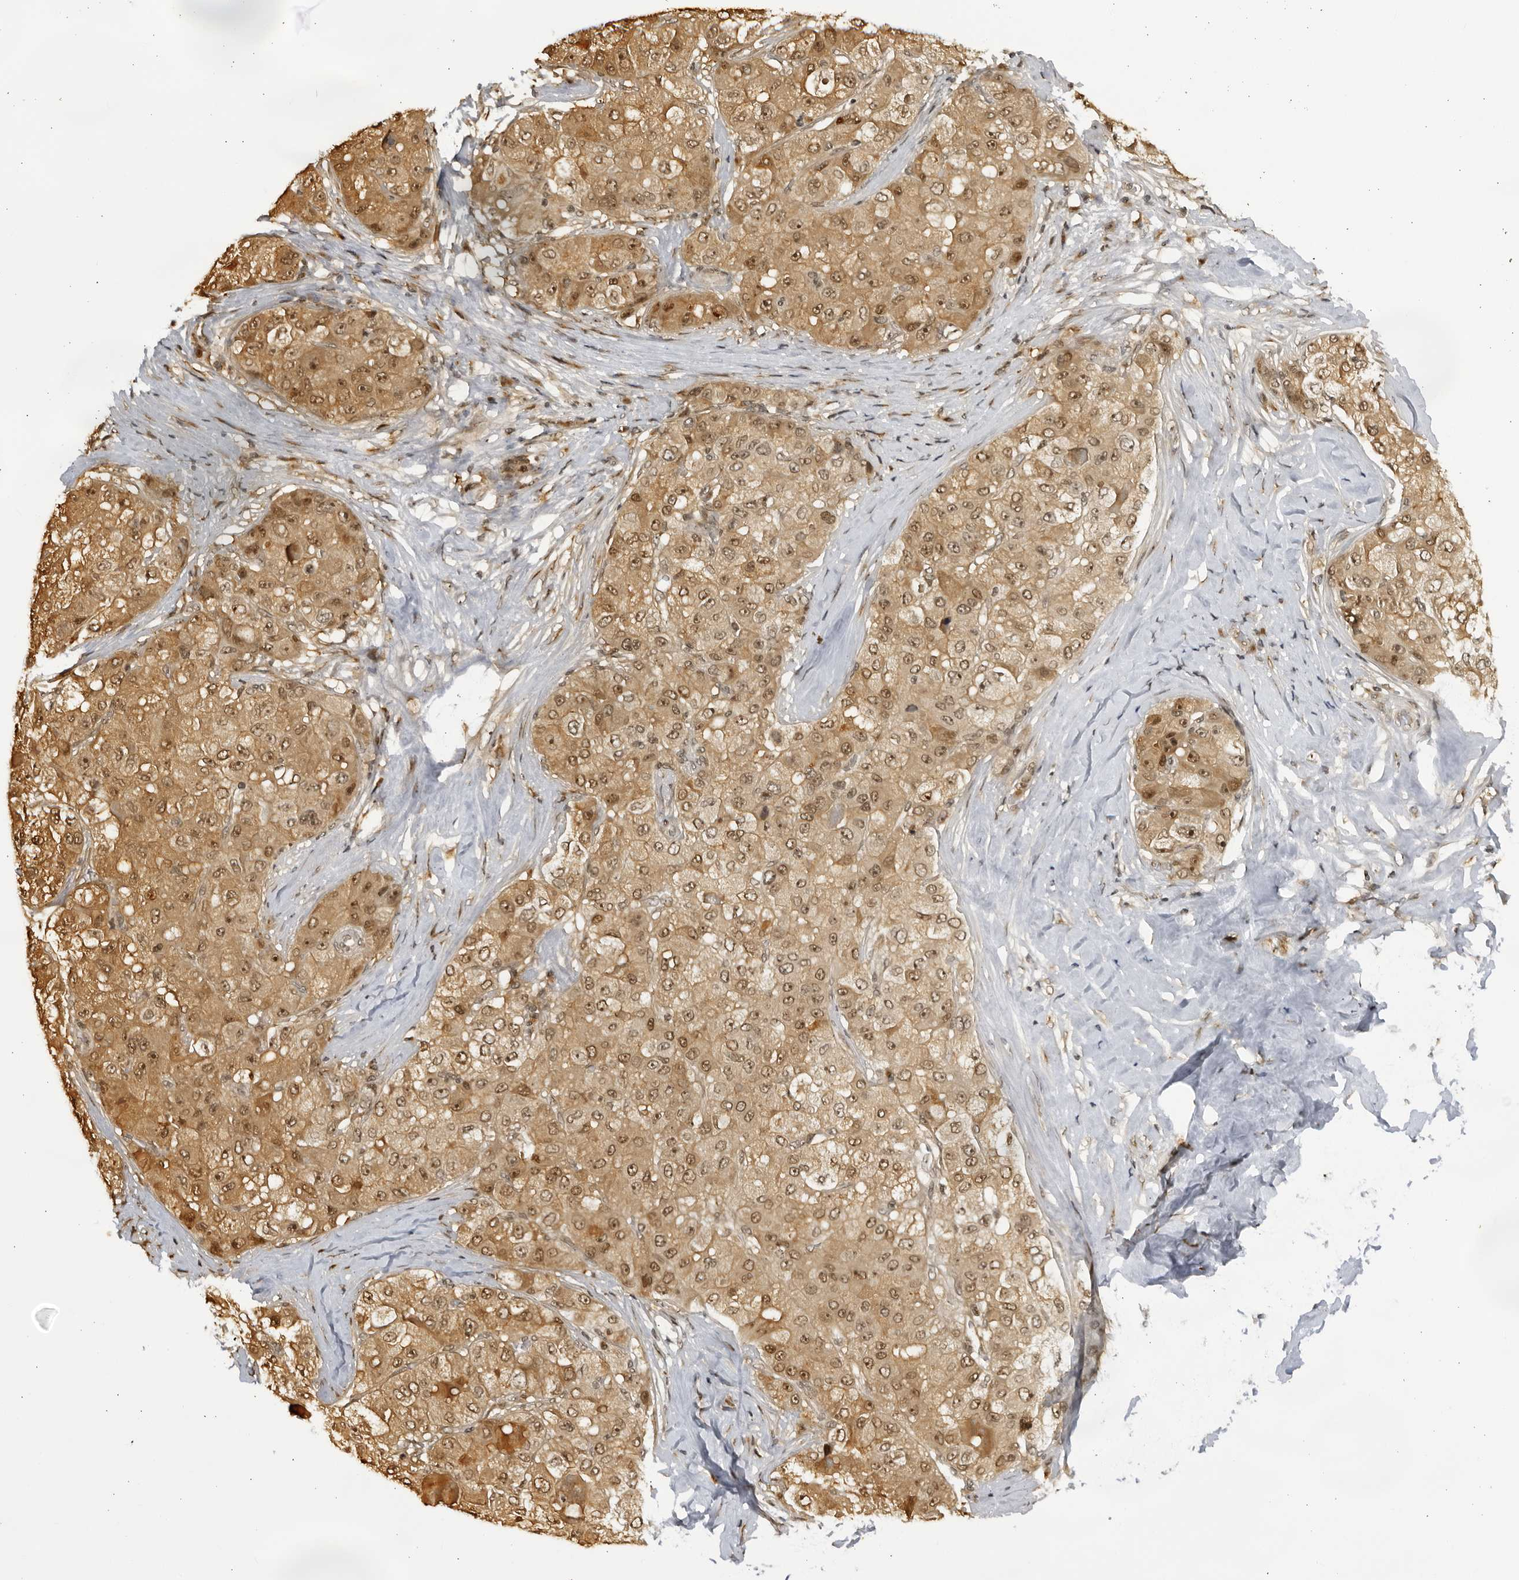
{"staining": {"intensity": "moderate", "quantity": ">75%", "location": "cytoplasmic/membranous,nuclear"}, "tissue": "liver cancer", "cell_type": "Tumor cells", "image_type": "cancer", "snomed": [{"axis": "morphology", "description": "Carcinoma, Hepatocellular, NOS"}, {"axis": "topography", "description": "Liver"}], "caption": "DAB immunohistochemical staining of liver cancer exhibits moderate cytoplasmic/membranous and nuclear protein positivity in approximately >75% of tumor cells.", "gene": "RASGEF1C", "patient": {"sex": "male", "age": 80}}